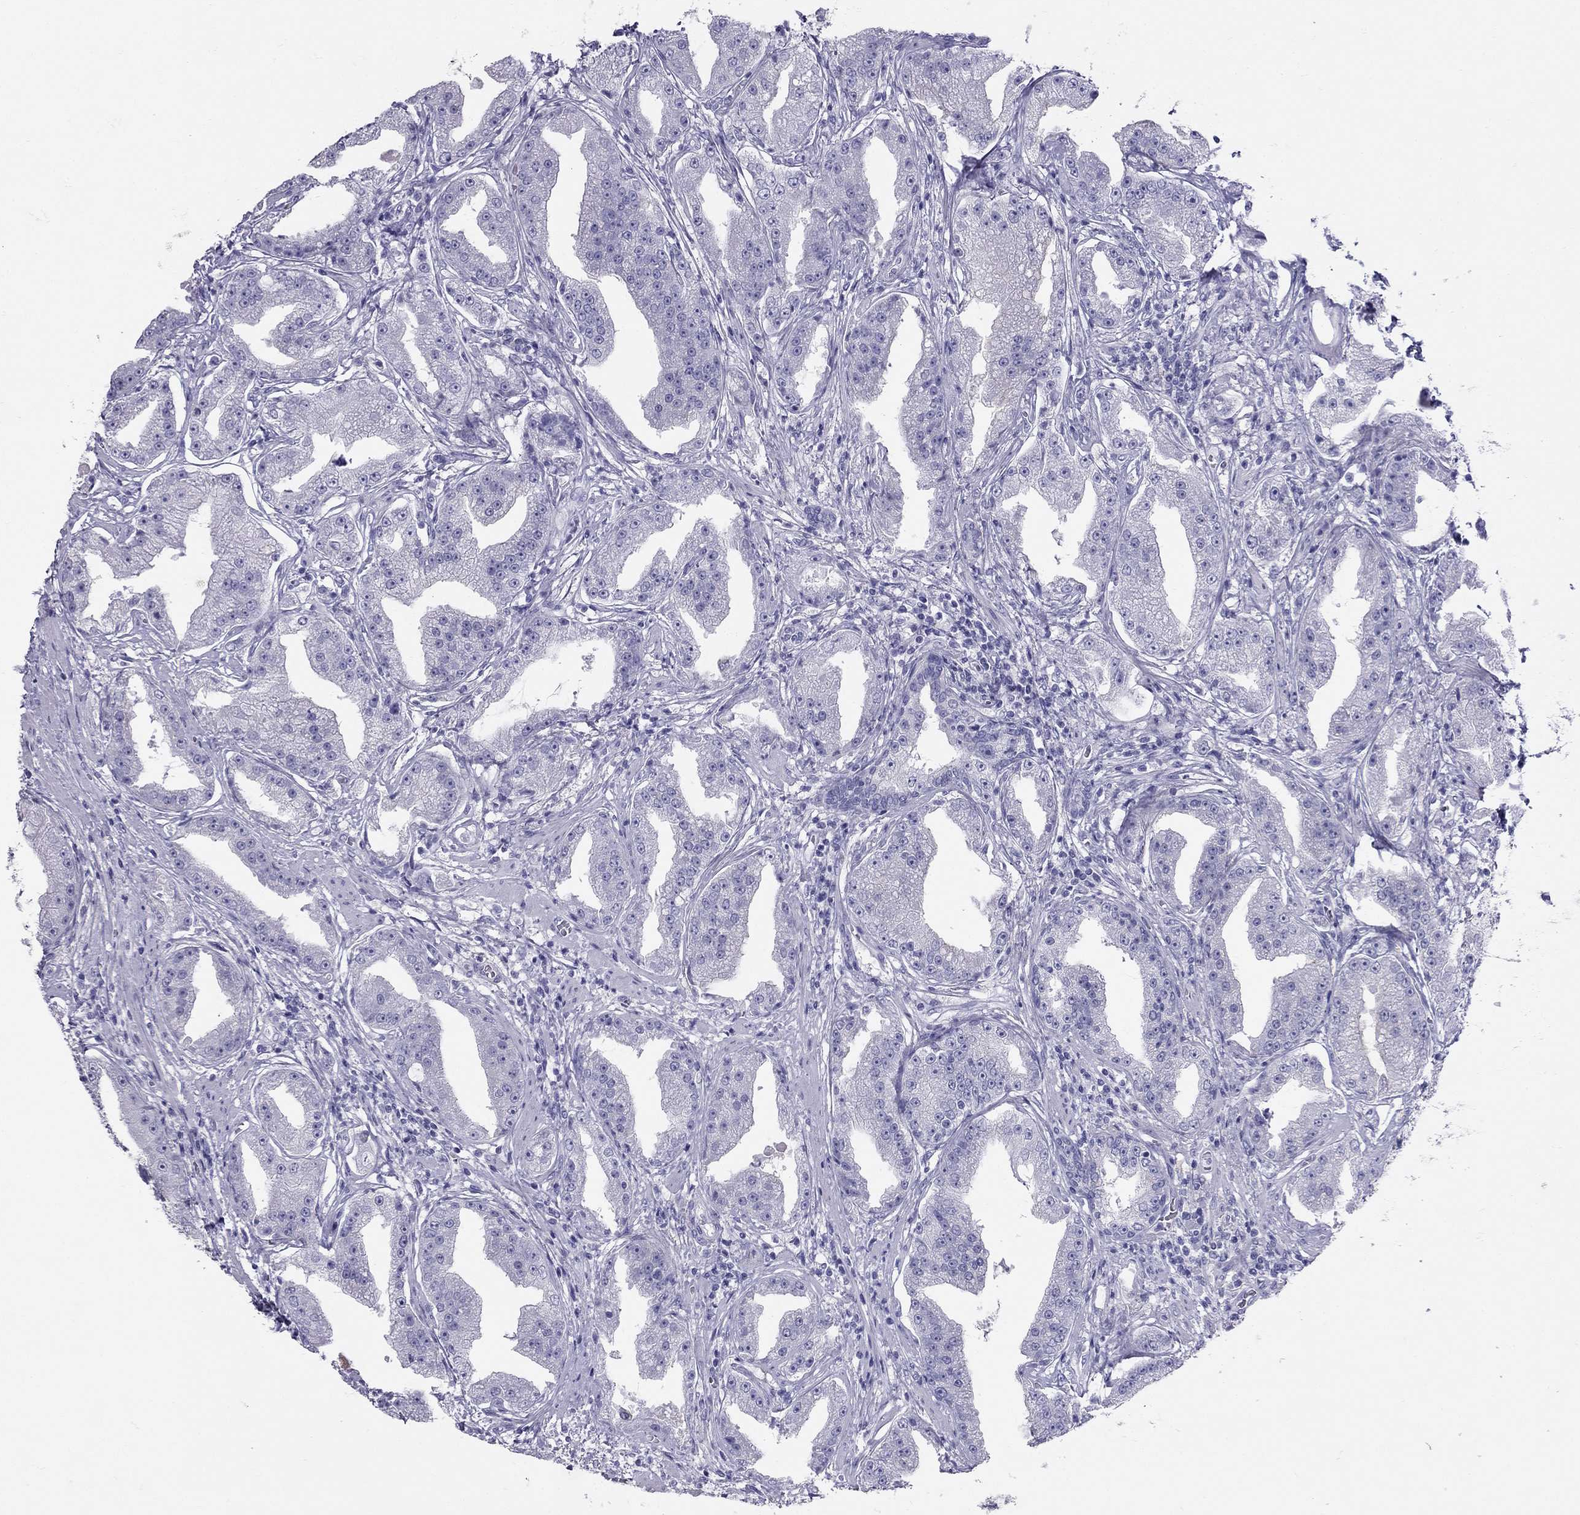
{"staining": {"intensity": "negative", "quantity": "none", "location": "none"}, "tissue": "prostate cancer", "cell_type": "Tumor cells", "image_type": "cancer", "snomed": [{"axis": "morphology", "description": "Adenocarcinoma, Low grade"}, {"axis": "topography", "description": "Prostate"}], "caption": "This is an immunohistochemistry image of human prostate adenocarcinoma (low-grade). There is no staining in tumor cells.", "gene": "RFLNA", "patient": {"sex": "male", "age": 62}}